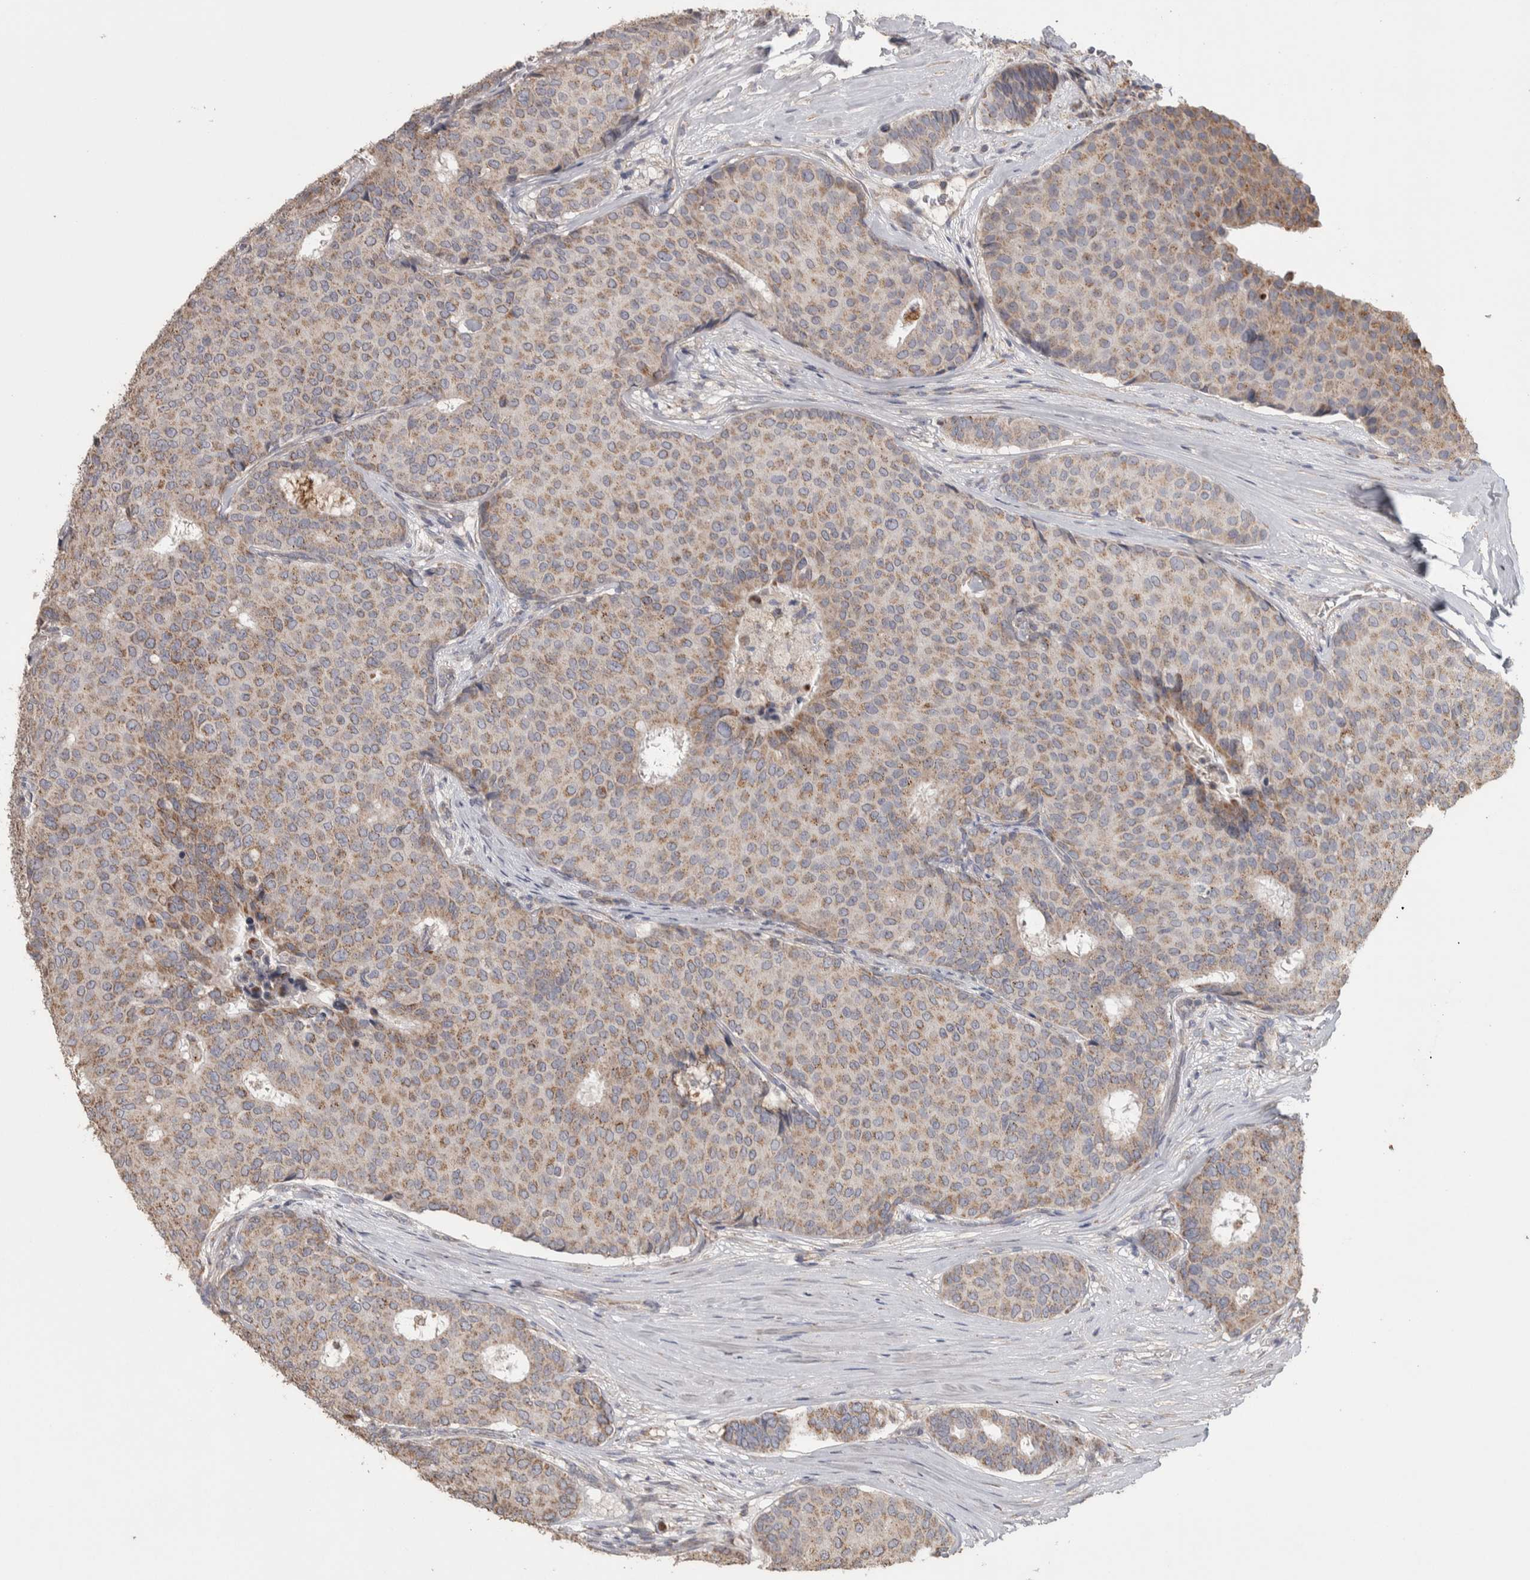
{"staining": {"intensity": "weak", "quantity": ">75%", "location": "cytoplasmic/membranous"}, "tissue": "breast cancer", "cell_type": "Tumor cells", "image_type": "cancer", "snomed": [{"axis": "morphology", "description": "Duct carcinoma"}, {"axis": "topography", "description": "Breast"}], "caption": "Immunohistochemistry (IHC) of breast cancer demonstrates low levels of weak cytoplasmic/membranous staining in about >75% of tumor cells.", "gene": "SCO1", "patient": {"sex": "female", "age": 75}}